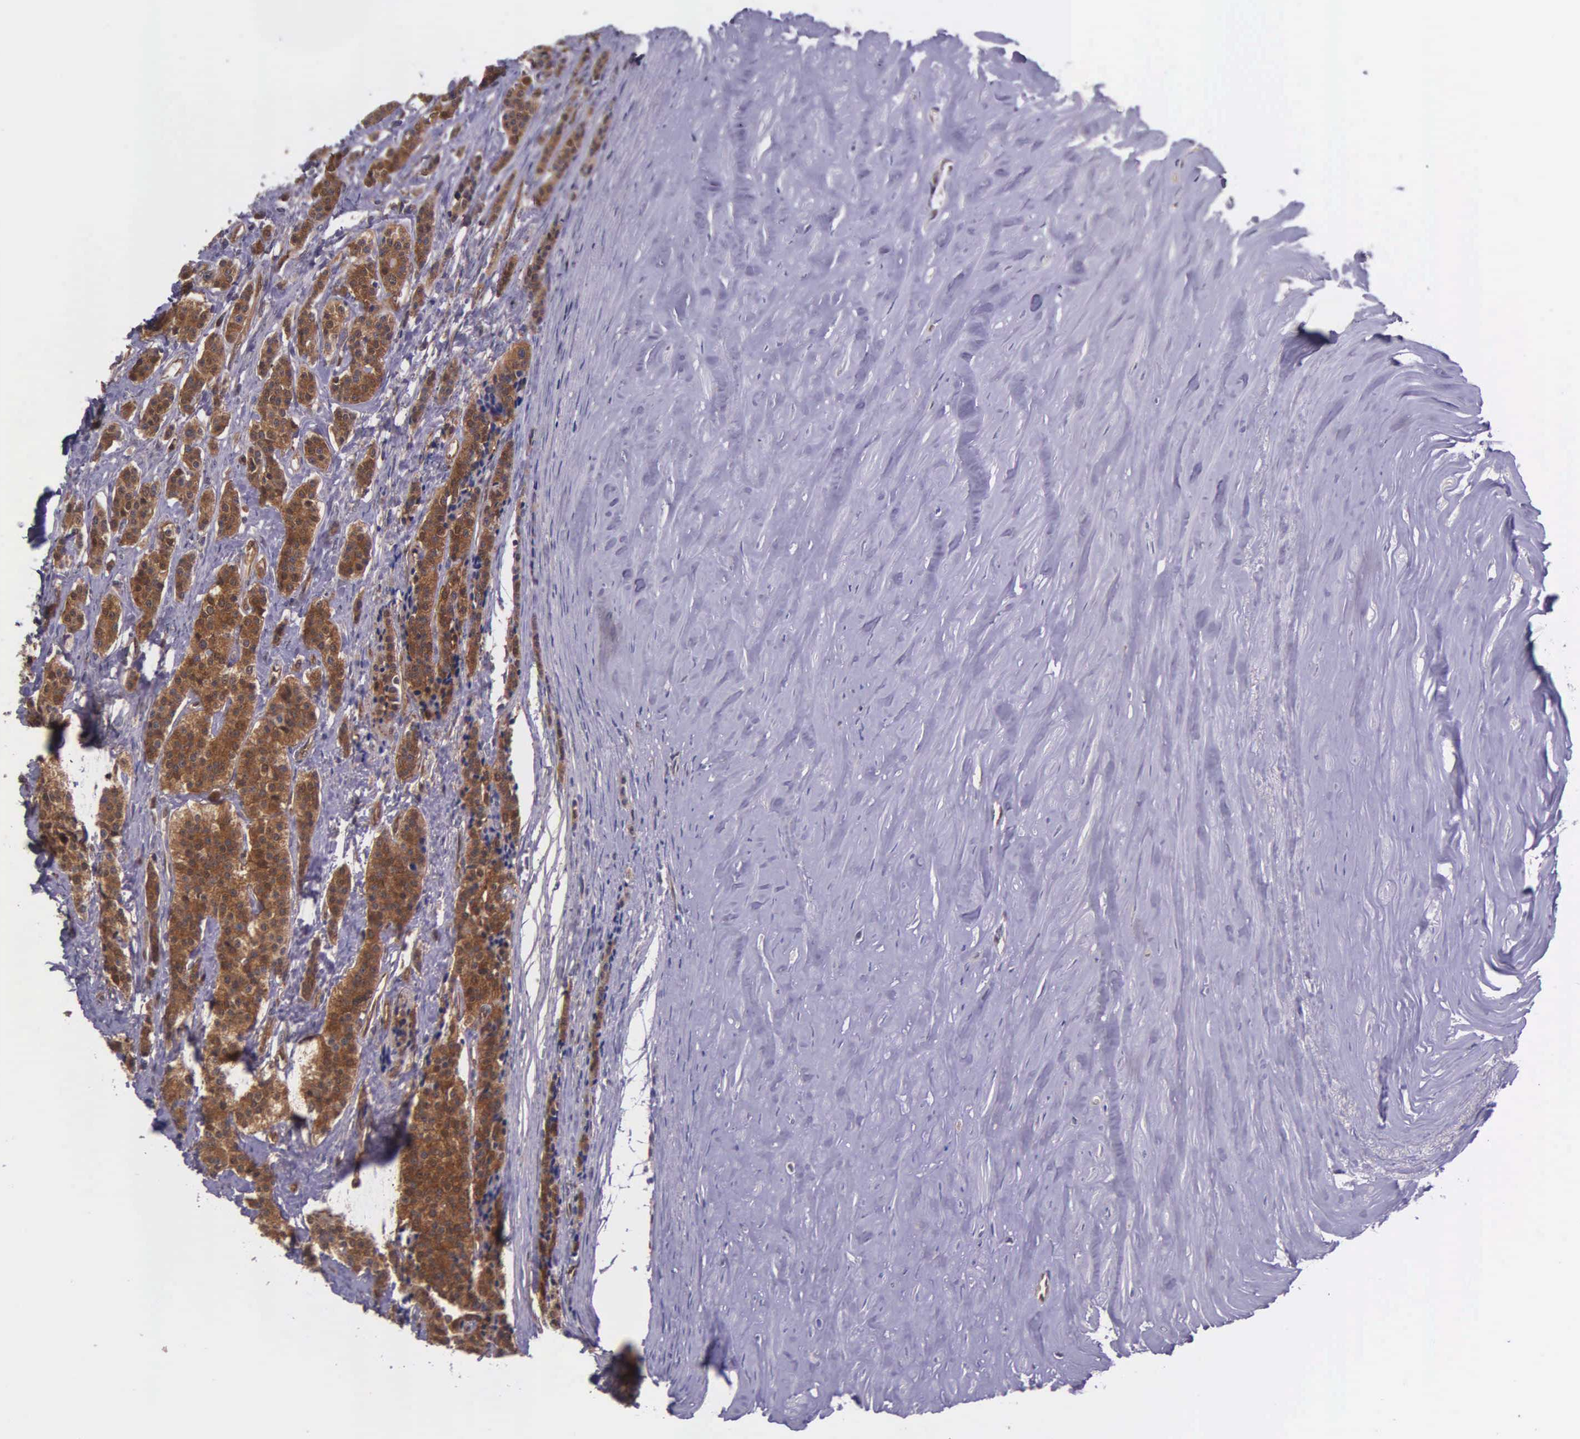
{"staining": {"intensity": "strong", "quantity": ">75%", "location": "cytoplasmic/membranous"}, "tissue": "carcinoid", "cell_type": "Tumor cells", "image_type": "cancer", "snomed": [{"axis": "morphology", "description": "Carcinoid, malignant, NOS"}, {"axis": "topography", "description": "Small intestine"}], "caption": "Immunohistochemistry (IHC) photomicrograph of malignant carcinoid stained for a protein (brown), which shows high levels of strong cytoplasmic/membranous expression in about >75% of tumor cells.", "gene": "GMPR2", "patient": {"sex": "male", "age": 63}}